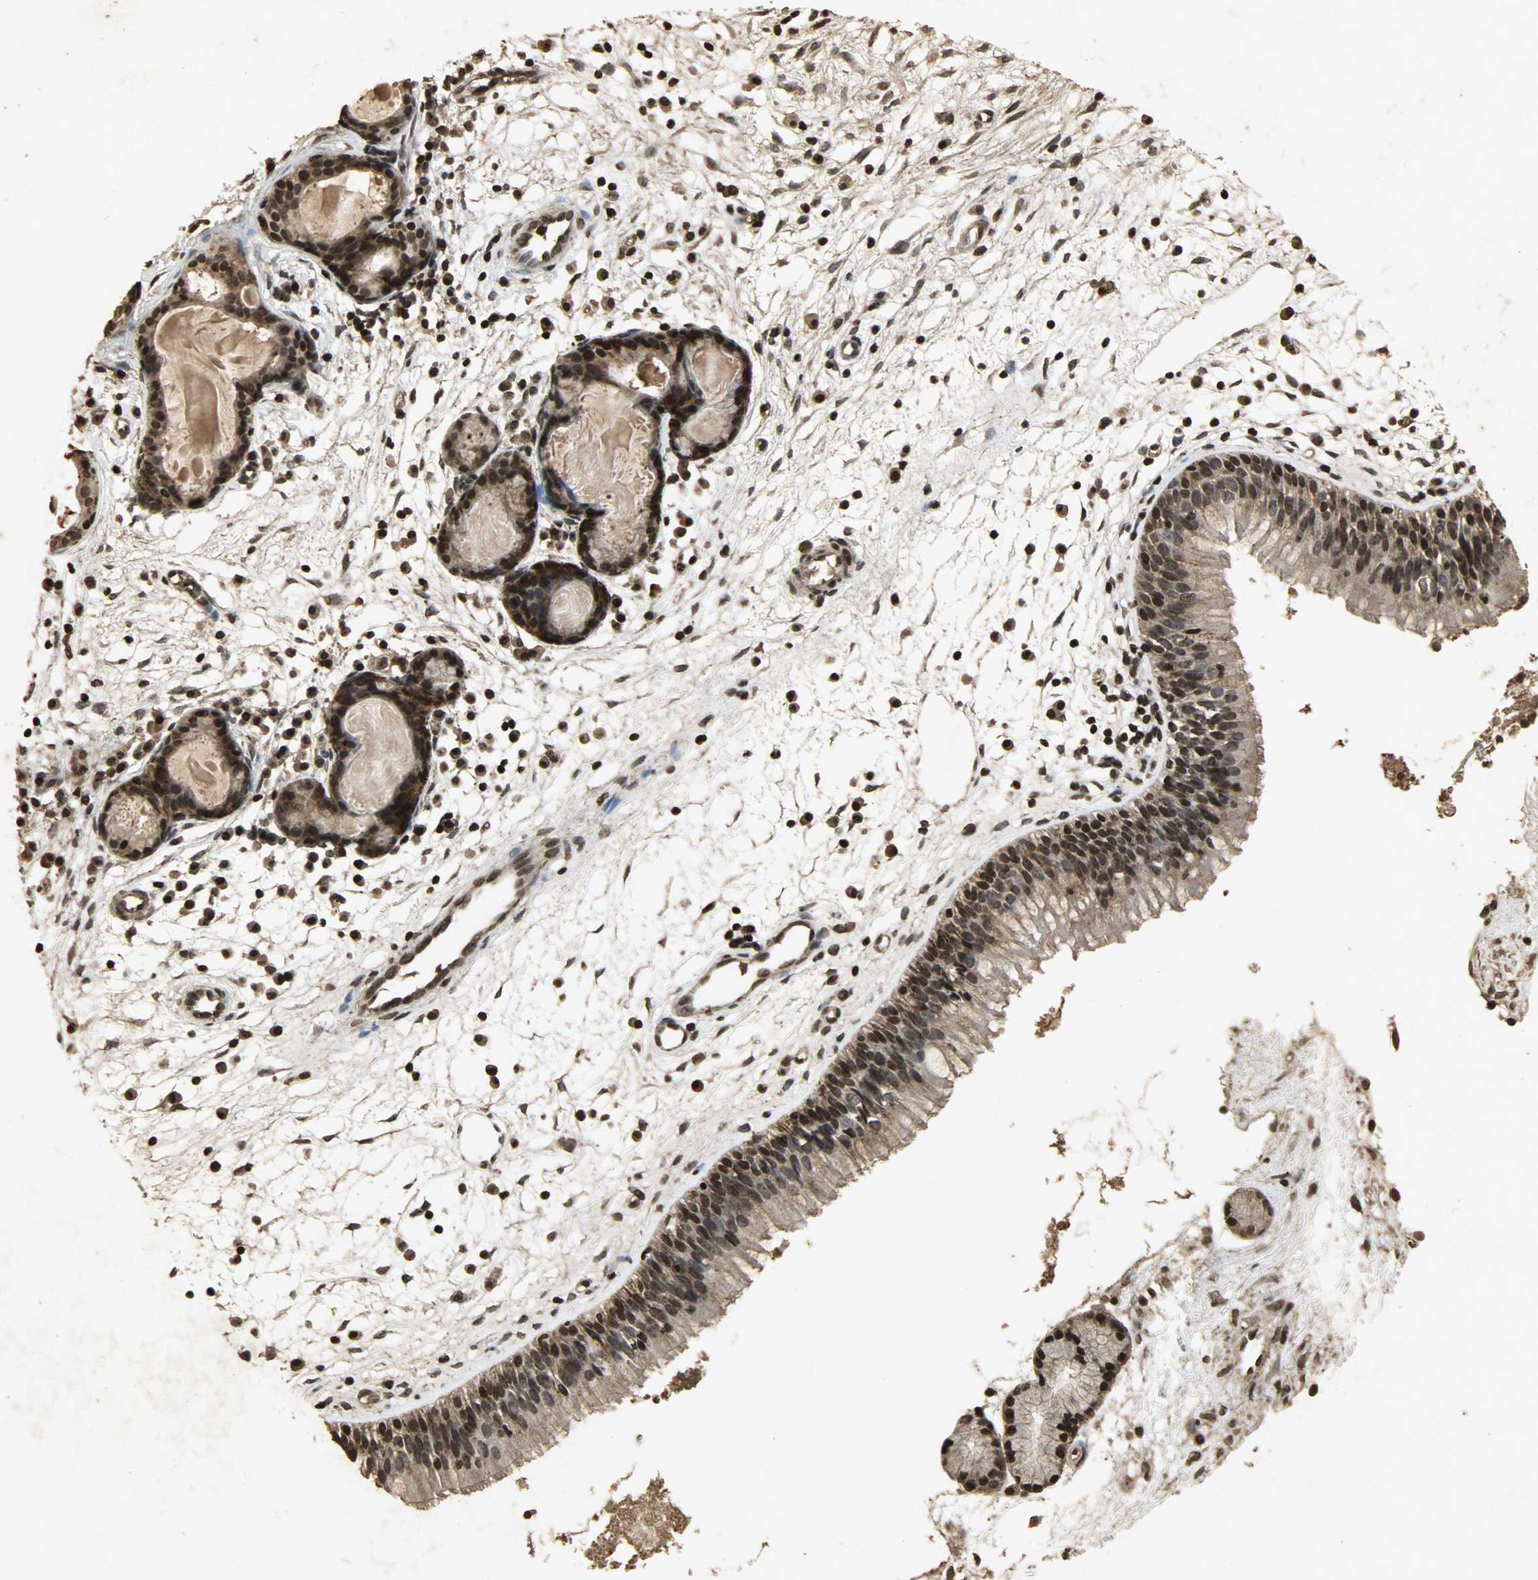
{"staining": {"intensity": "strong", "quantity": ">75%", "location": "cytoplasmic/membranous,nuclear"}, "tissue": "nasopharynx", "cell_type": "Respiratory epithelial cells", "image_type": "normal", "snomed": [{"axis": "morphology", "description": "Normal tissue, NOS"}, {"axis": "topography", "description": "Nasopharynx"}], "caption": "A histopathology image showing strong cytoplasmic/membranous,nuclear positivity in approximately >75% of respiratory epithelial cells in unremarkable nasopharynx, as visualized by brown immunohistochemical staining.", "gene": "PPP3R1", "patient": {"sex": "male", "age": 21}}